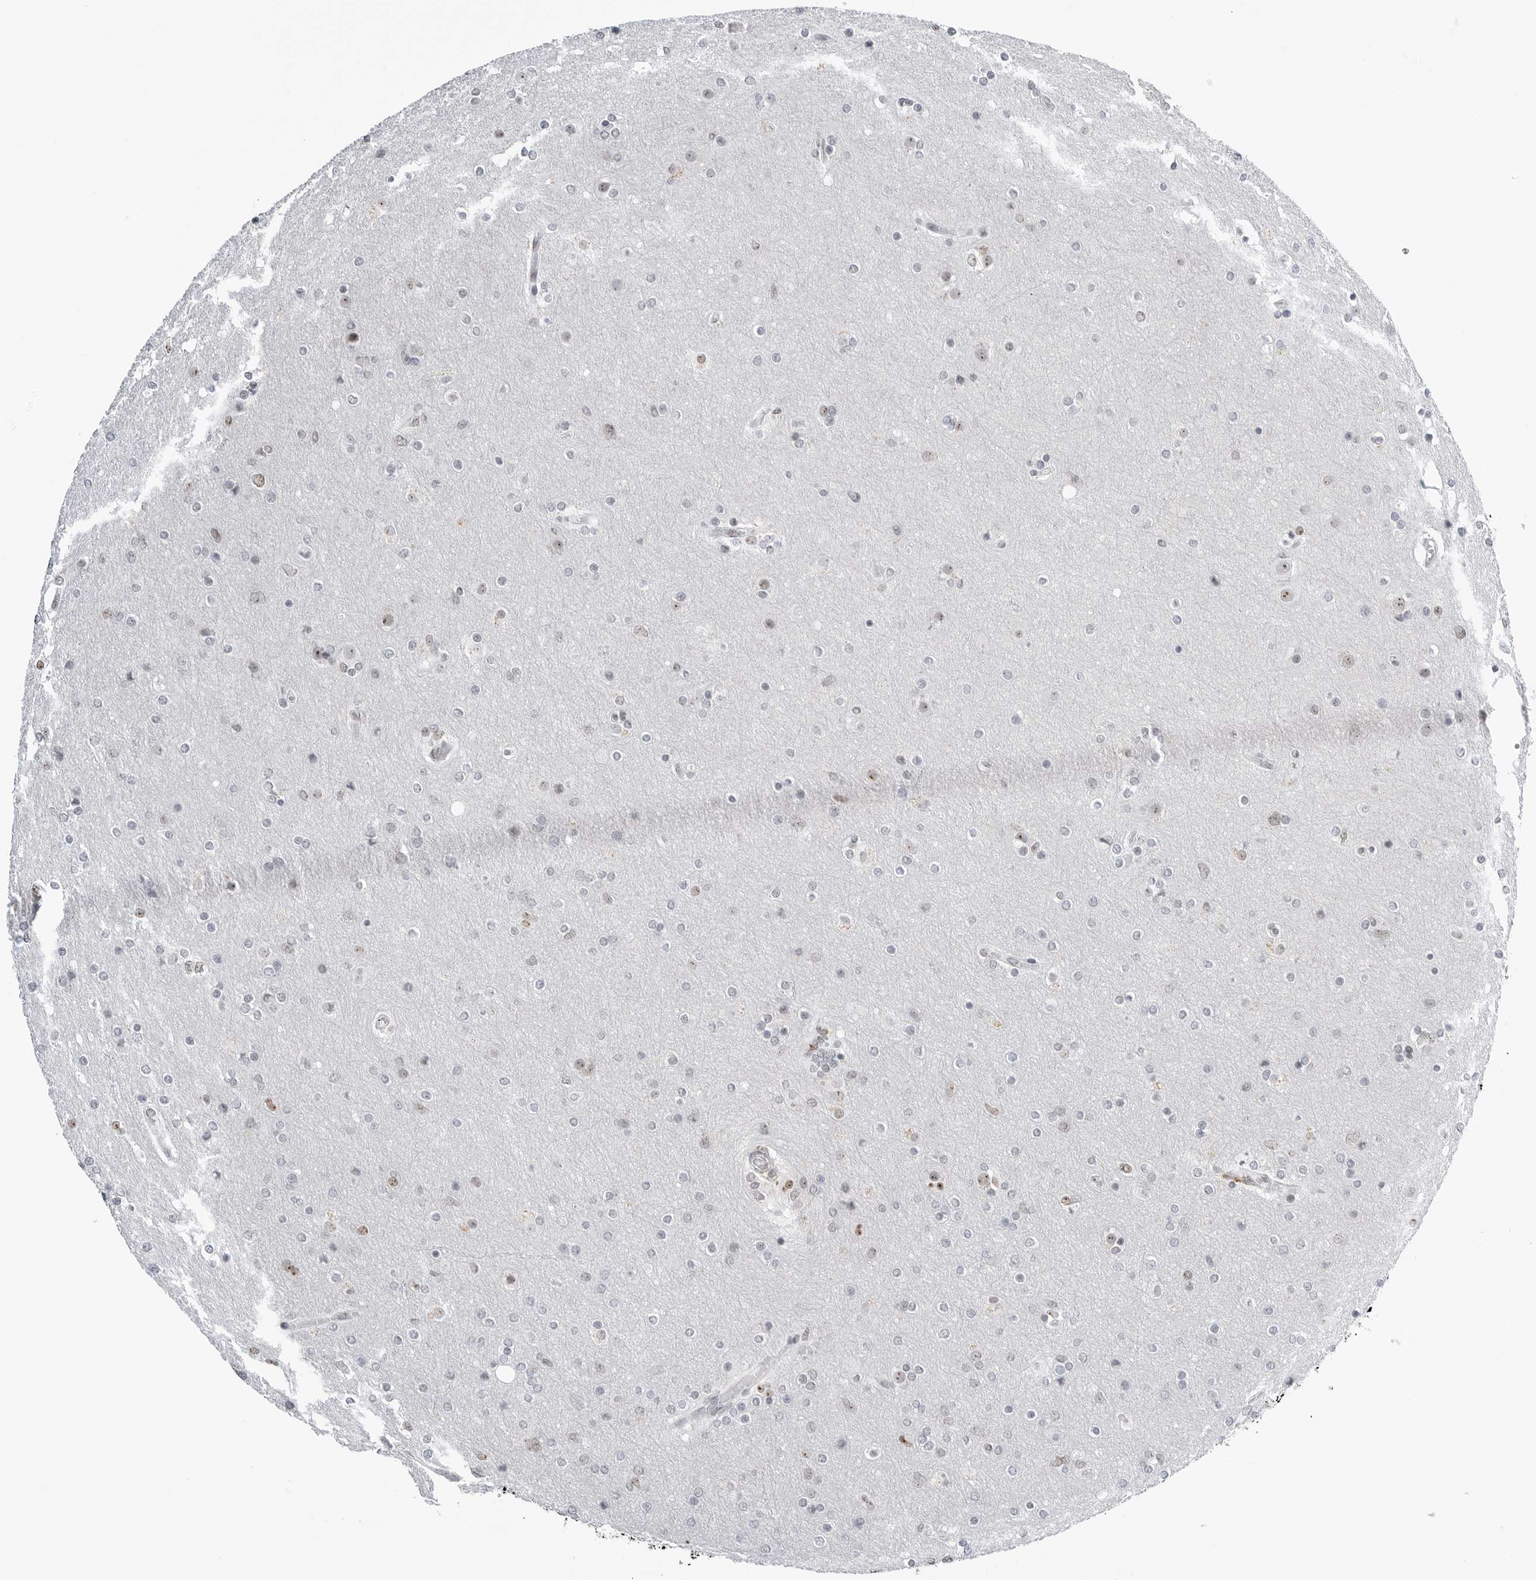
{"staining": {"intensity": "weak", "quantity": "<25%", "location": "nuclear"}, "tissue": "glioma", "cell_type": "Tumor cells", "image_type": "cancer", "snomed": [{"axis": "morphology", "description": "Glioma, malignant, High grade"}, {"axis": "topography", "description": "Cerebral cortex"}], "caption": "This is an immunohistochemistry (IHC) image of high-grade glioma (malignant). There is no positivity in tumor cells.", "gene": "WRAP53", "patient": {"sex": "female", "age": 36}}